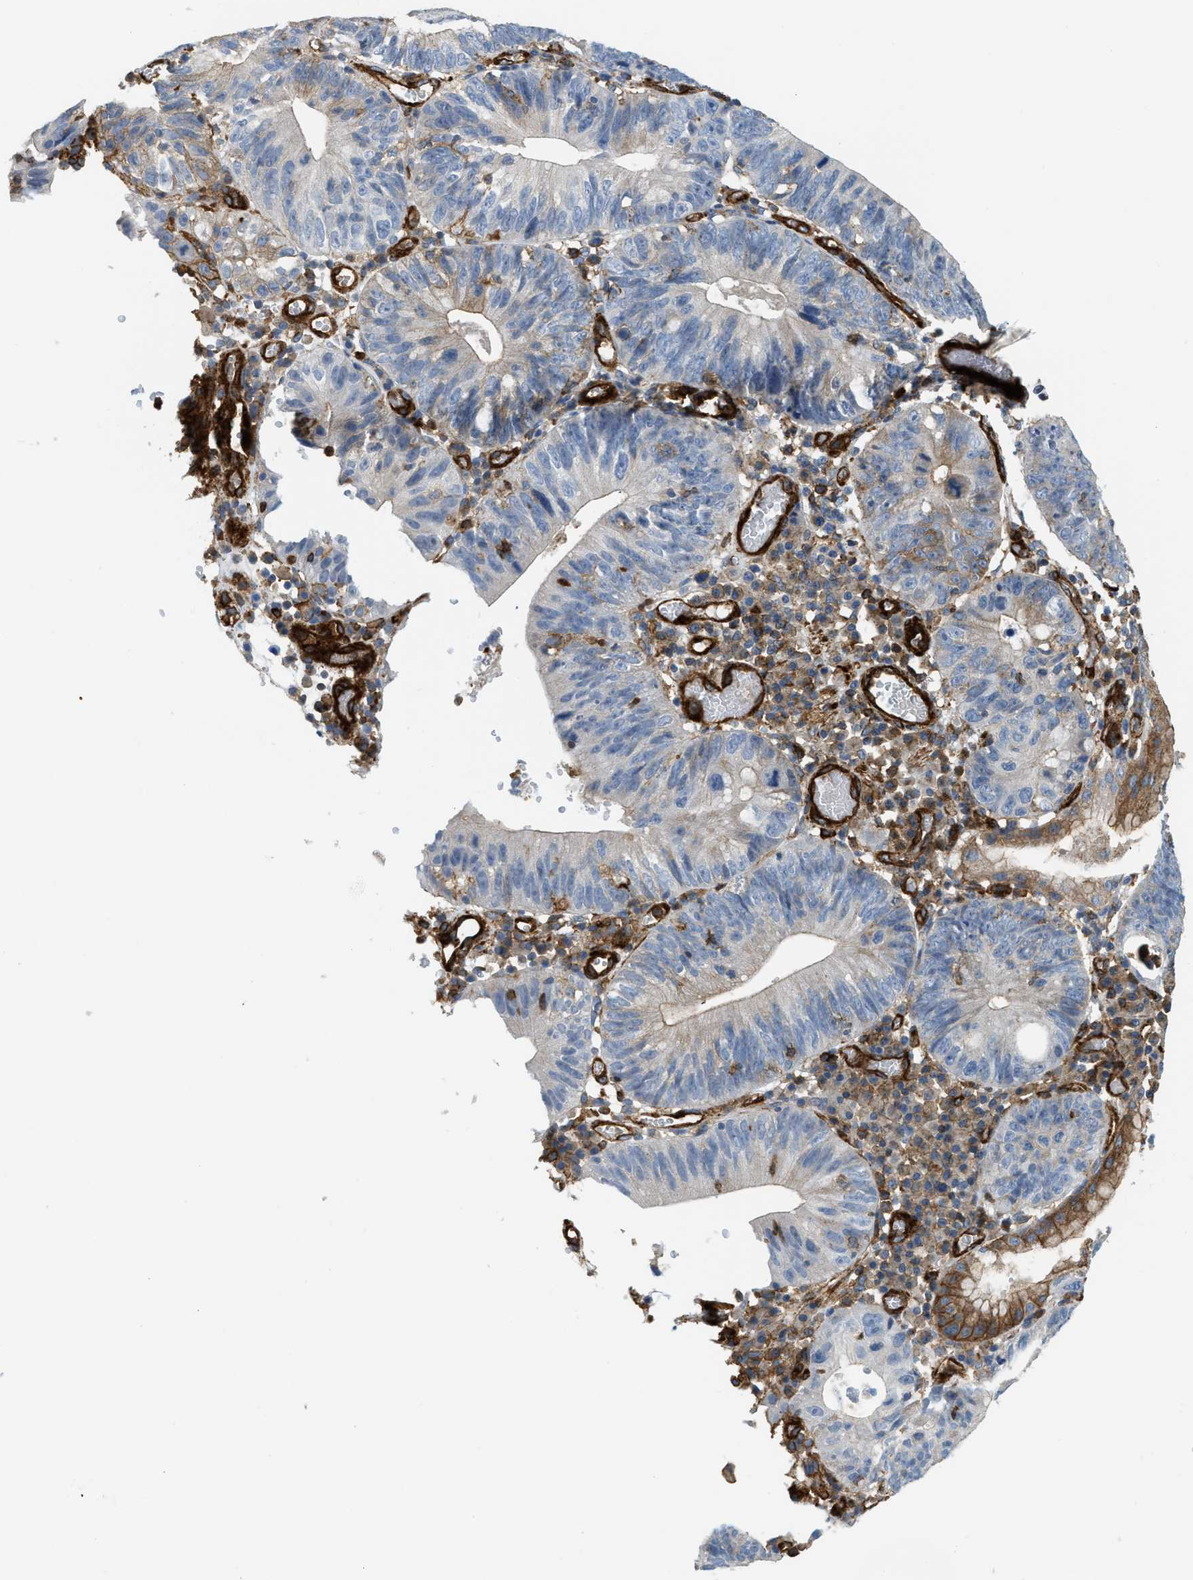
{"staining": {"intensity": "negative", "quantity": "none", "location": "none"}, "tissue": "stomach cancer", "cell_type": "Tumor cells", "image_type": "cancer", "snomed": [{"axis": "morphology", "description": "Adenocarcinoma, NOS"}, {"axis": "topography", "description": "Stomach"}], "caption": "An immunohistochemistry (IHC) micrograph of stomach adenocarcinoma is shown. There is no staining in tumor cells of stomach adenocarcinoma.", "gene": "HIP1", "patient": {"sex": "male", "age": 59}}